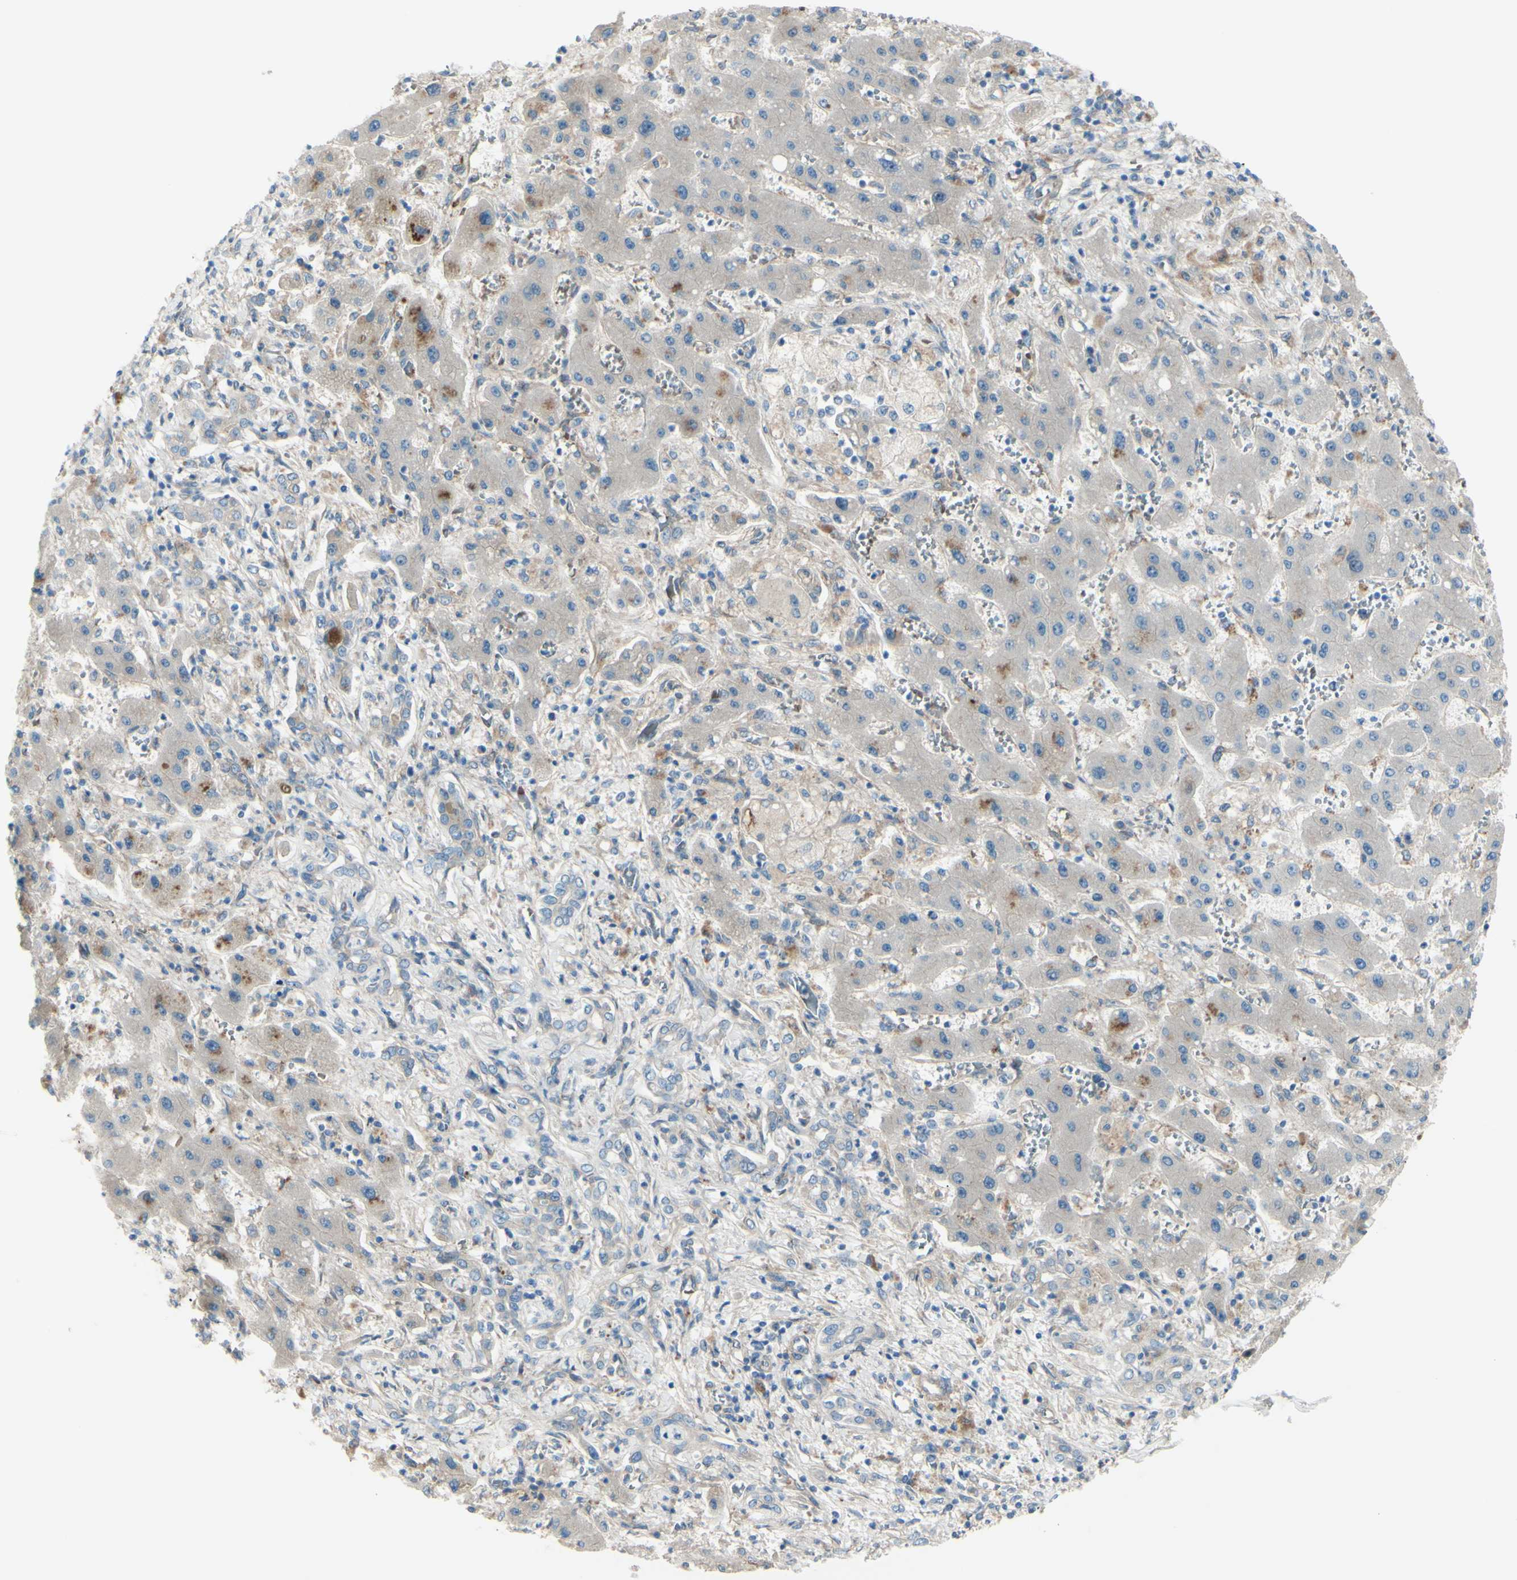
{"staining": {"intensity": "weak", "quantity": ">75%", "location": "cytoplasmic/membranous"}, "tissue": "liver cancer", "cell_type": "Tumor cells", "image_type": "cancer", "snomed": [{"axis": "morphology", "description": "Cholangiocarcinoma"}, {"axis": "topography", "description": "Liver"}], "caption": "Immunohistochemistry of liver cancer shows low levels of weak cytoplasmic/membranous staining in approximately >75% of tumor cells. (DAB (3,3'-diaminobenzidine) = brown stain, brightfield microscopy at high magnification).", "gene": "PCDHGA2", "patient": {"sex": "male", "age": 50}}